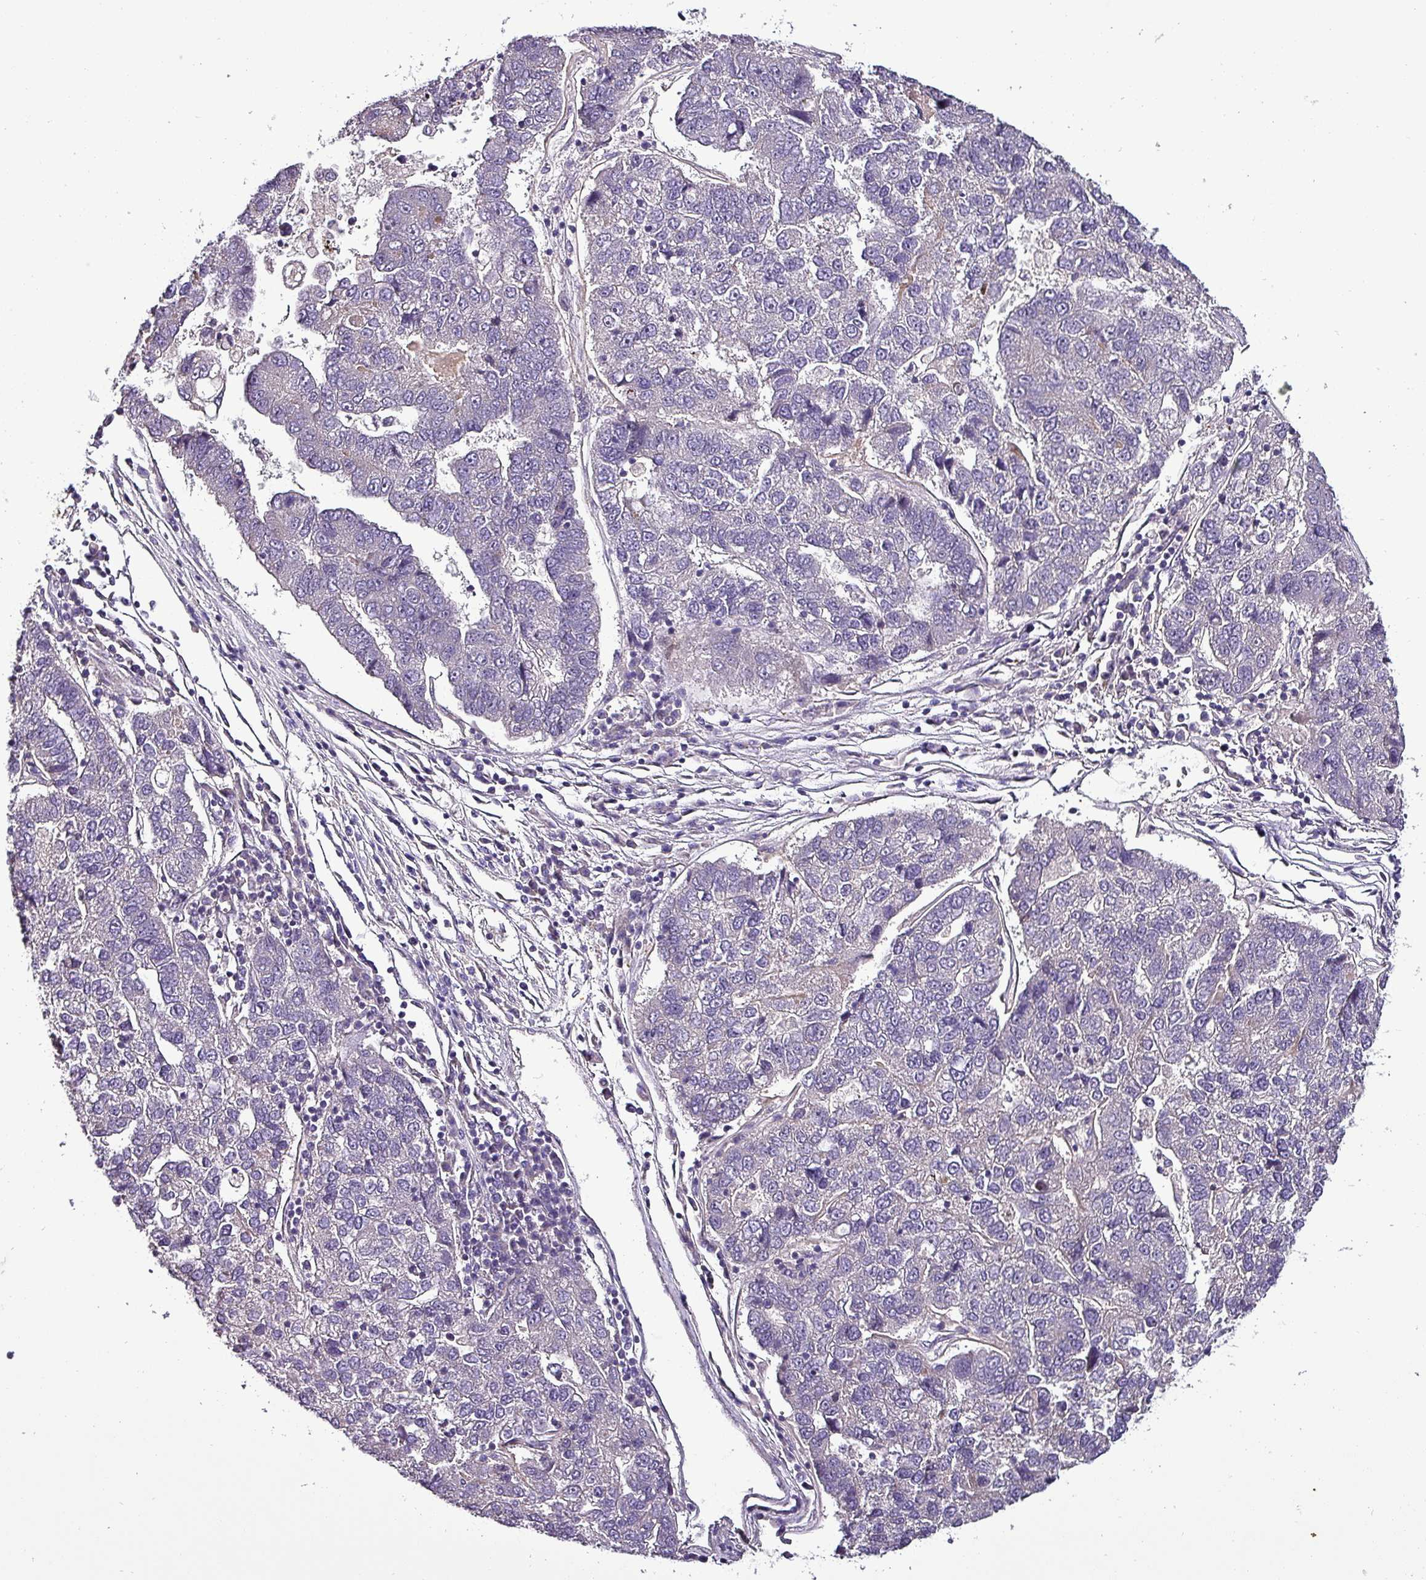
{"staining": {"intensity": "negative", "quantity": "none", "location": "none"}, "tissue": "pancreatic cancer", "cell_type": "Tumor cells", "image_type": "cancer", "snomed": [{"axis": "morphology", "description": "Adenocarcinoma, NOS"}, {"axis": "topography", "description": "Pancreas"}], "caption": "DAB immunohistochemical staining of pancreatic adenocarcinoma displays no significant staining in tumor cells. (Immunohistochemistry, brightfield microscopy, high magnification).", "gene": "GRAPL", "patient": {"sex": "female", "age": 61}}